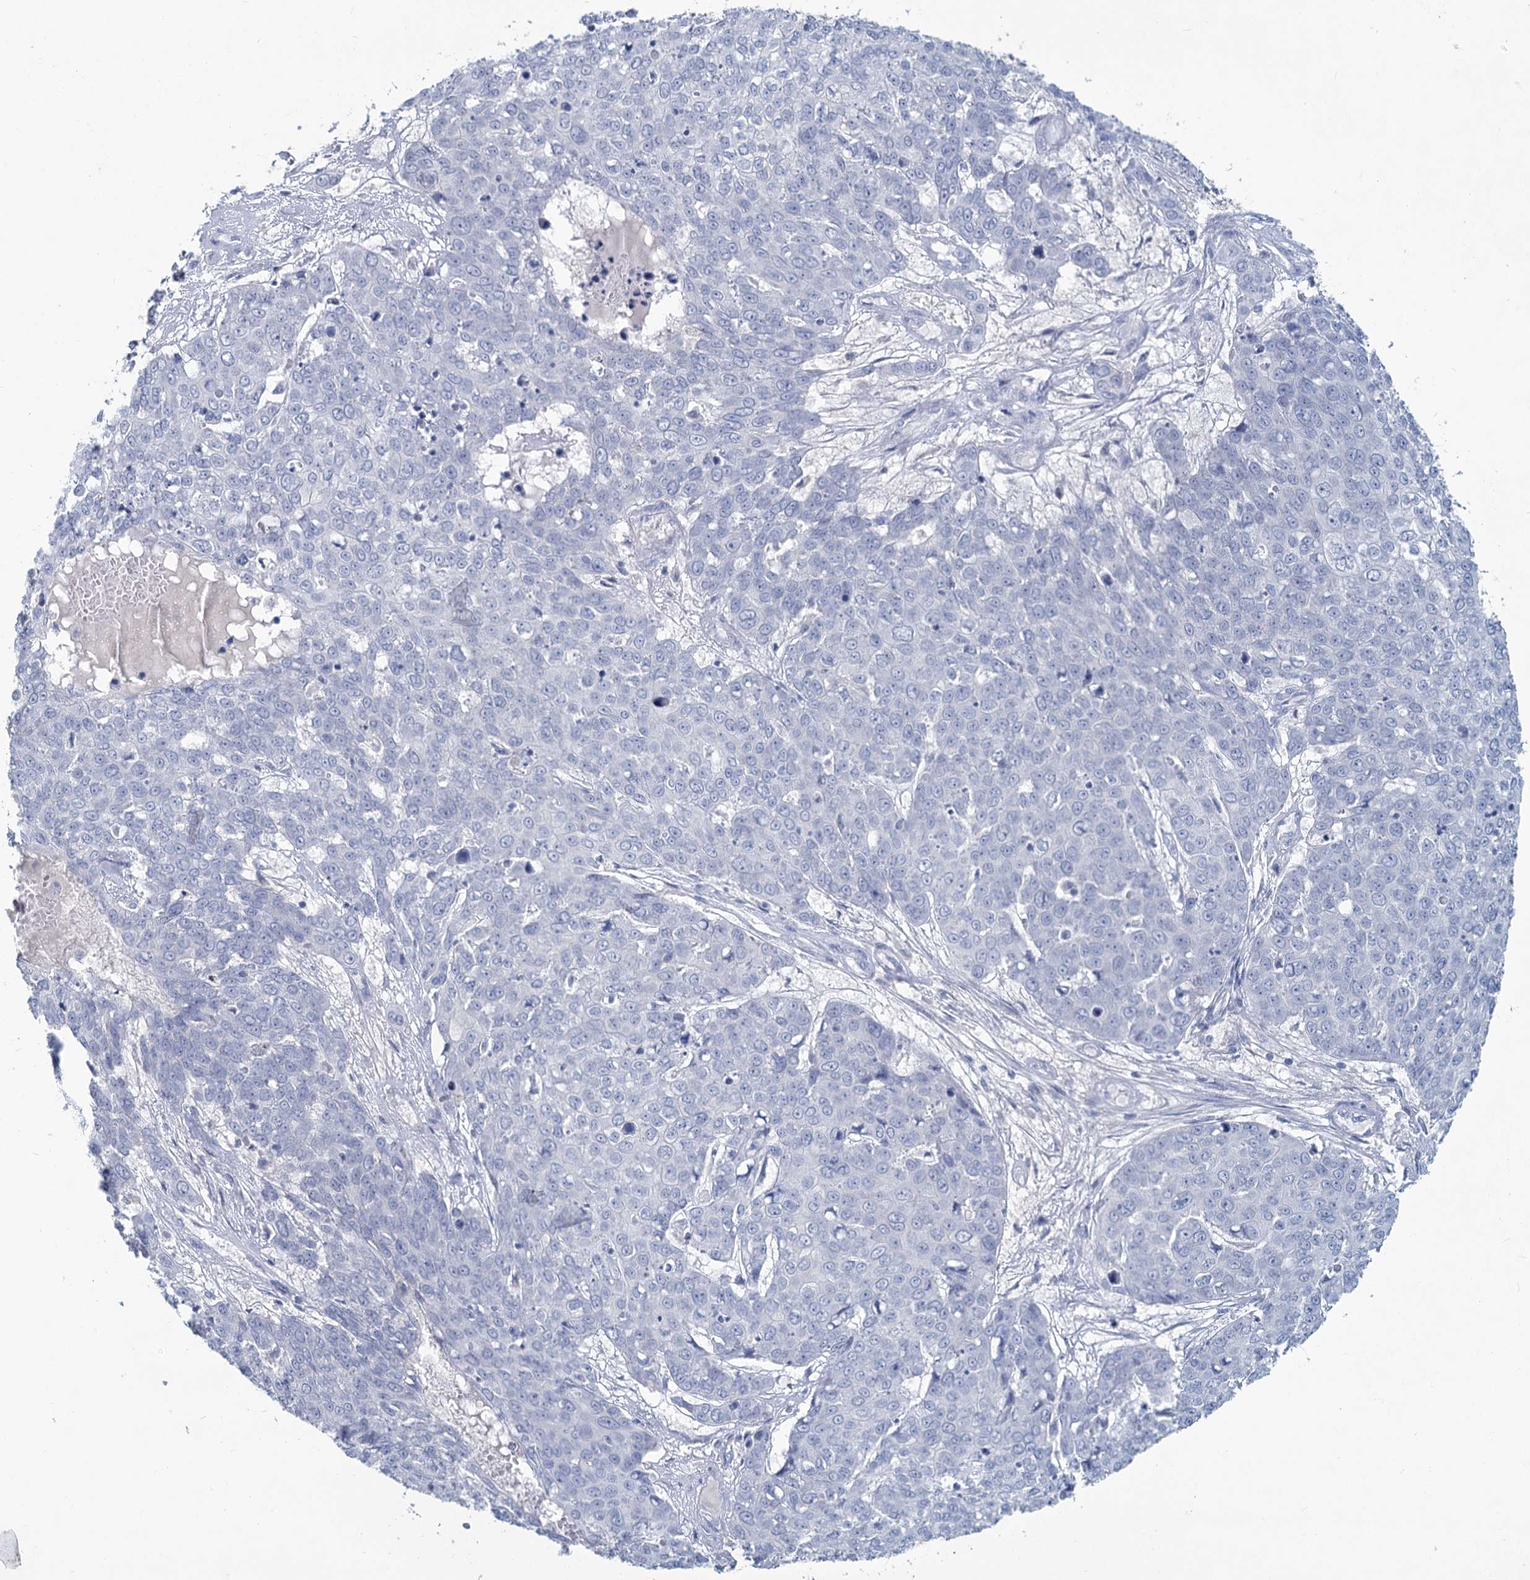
{"staining": {"intensity": "negative", "quantity": "none", "location": "none"}, "tissue": "skin cancer", "cell_type": "Tumor cells", "image_type": "cancer", "snomed": [{"axis": "morphology", "description": "Squamous cell carcinoma, NOS"}, {"axis": "topography", "description": "Skin"}], "caption": "A photomicrograph of human skin squamous cell carcinoma is negative for staining in tumor cells.", "gene": "CHGA", "patient": {"sex": "male", "age": 71}}